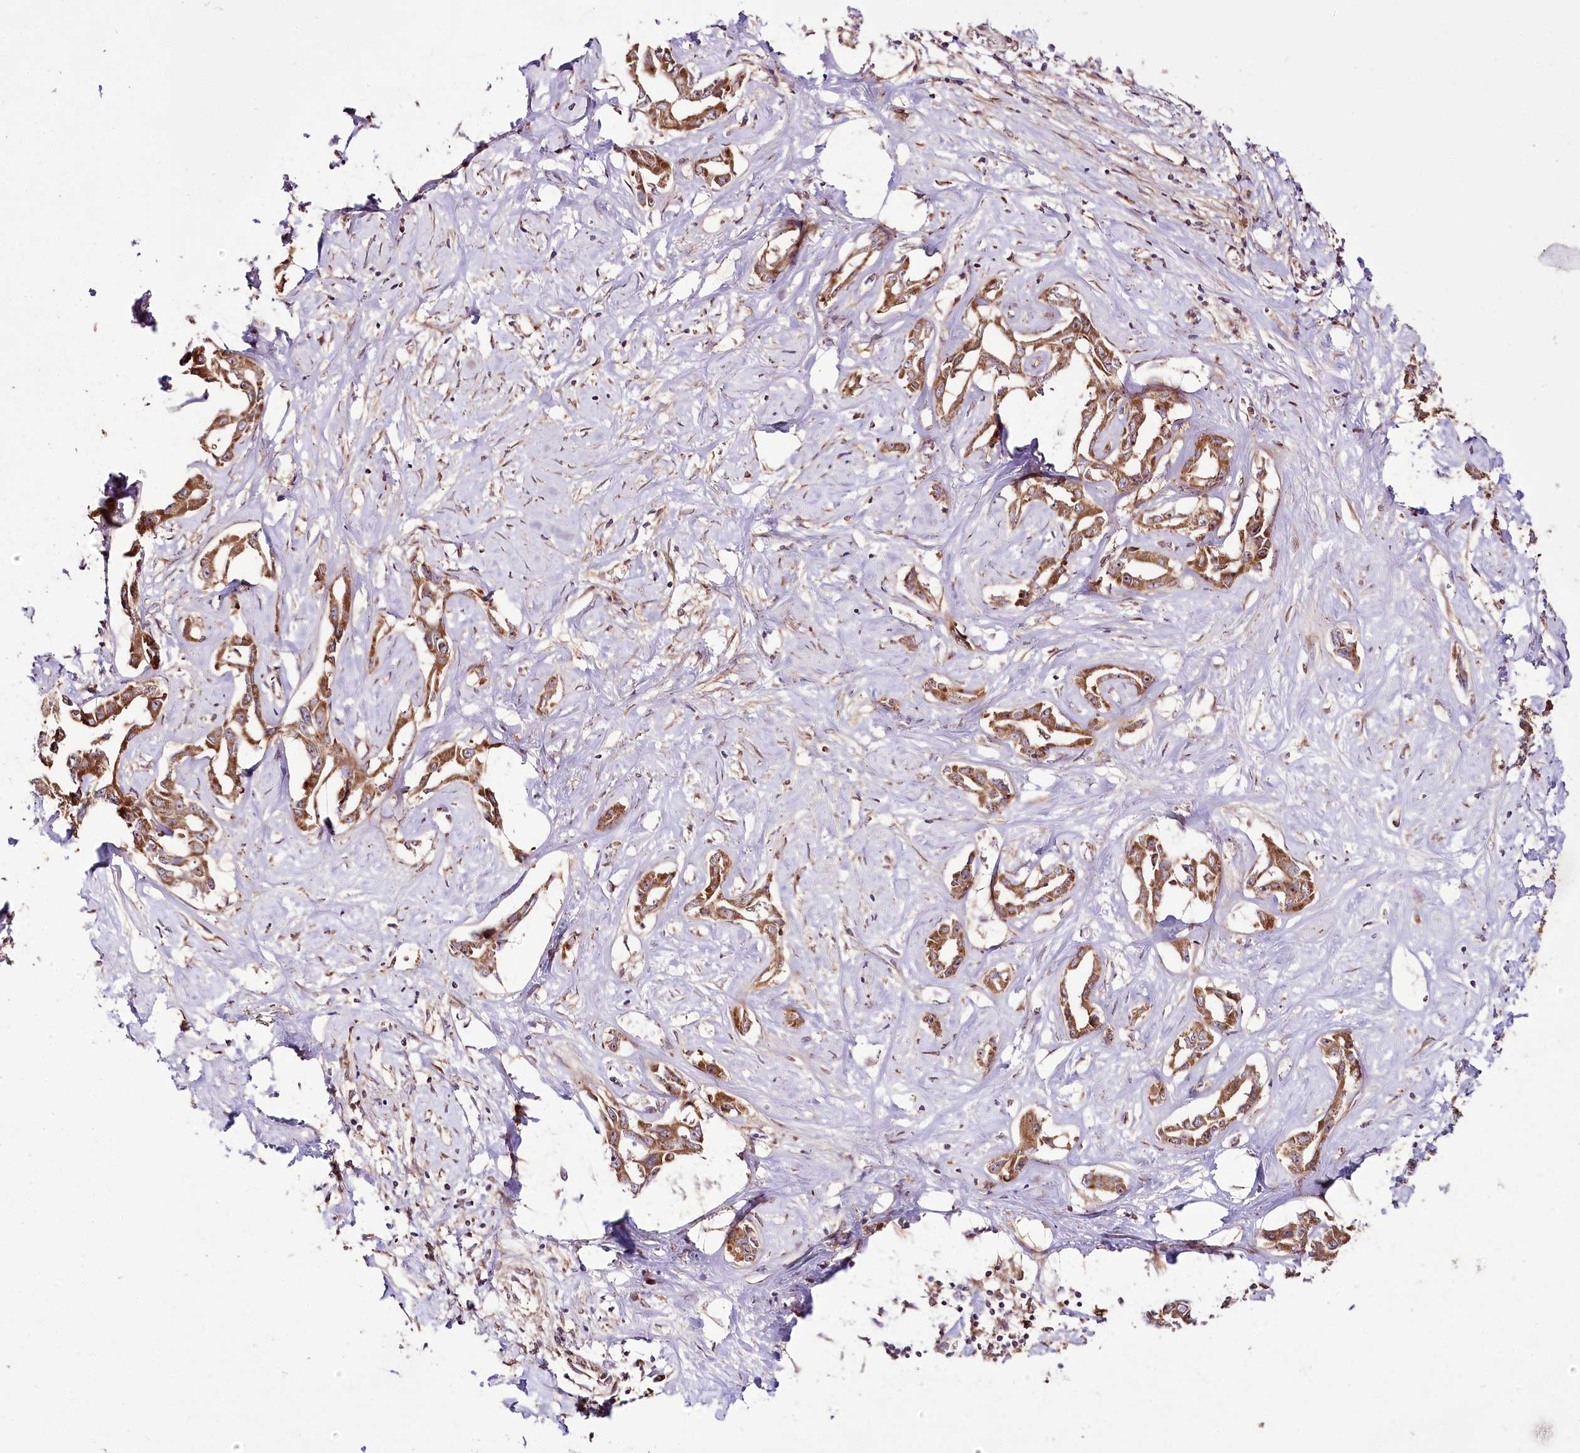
{"staining": {"intensity": "moderate", "quantity": ">75%", "location": "cytoplasmic/membranous"}, "tissue": "liver cancer", "cell_type": "Tumor cells", "image_type": "cancer", "snomed": [{"axis": "morphology", "description": "Cholangiocarcinoma"}, {"axis": "topography", "description": "Liver"}], "caption": "A medium amount of moderate cytoplasmic/membranous staining is present in about >75% of tumor cells in liver cancer tissue.", "gene": "RAB7A", "patient": {"sex": "male", "age": 59}}